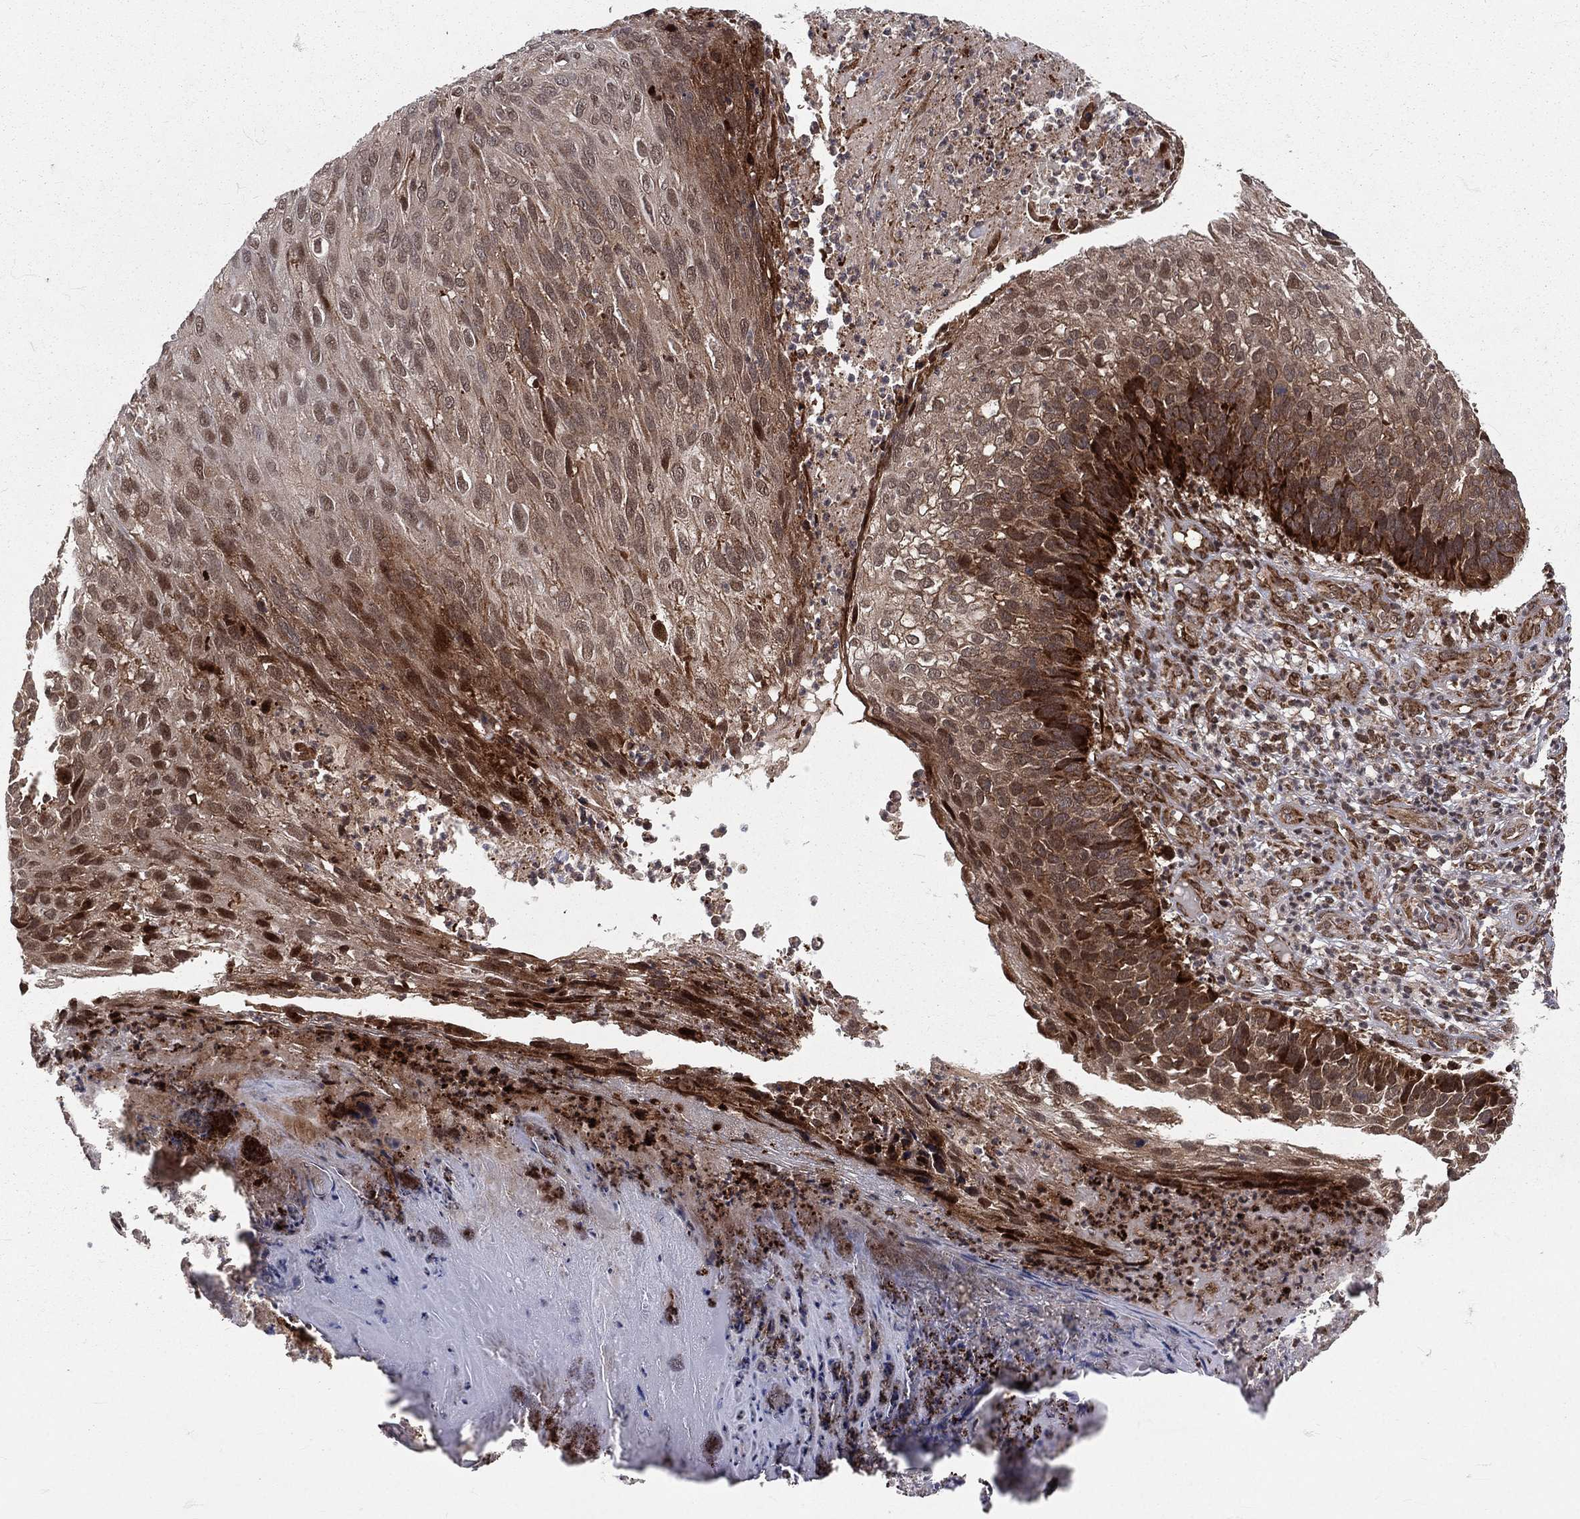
{"staining": {"intensity": "strong", "quantity": "25%-75%", "location": "cytoplasmic/membranous,nuclear"}, "tissue": "skin cancer", "cell_type": "Tumor cells", "image_type": "cancer", "snomed": [{"axis": "morphology", "description": "Squamous cell carcinoma, NOS"}, {"axis": "topography", "description": "Skin"}], "caption": "The photomicrograph shows immunohistochemical staining of skin squamous cell carcinoma. There is strong cytoplasmic/membranous and nuclear expression is present in about 25%-75% of tumor cells.", "gene": "MDM2", "patient": {"sex": "male", "age": 92}}